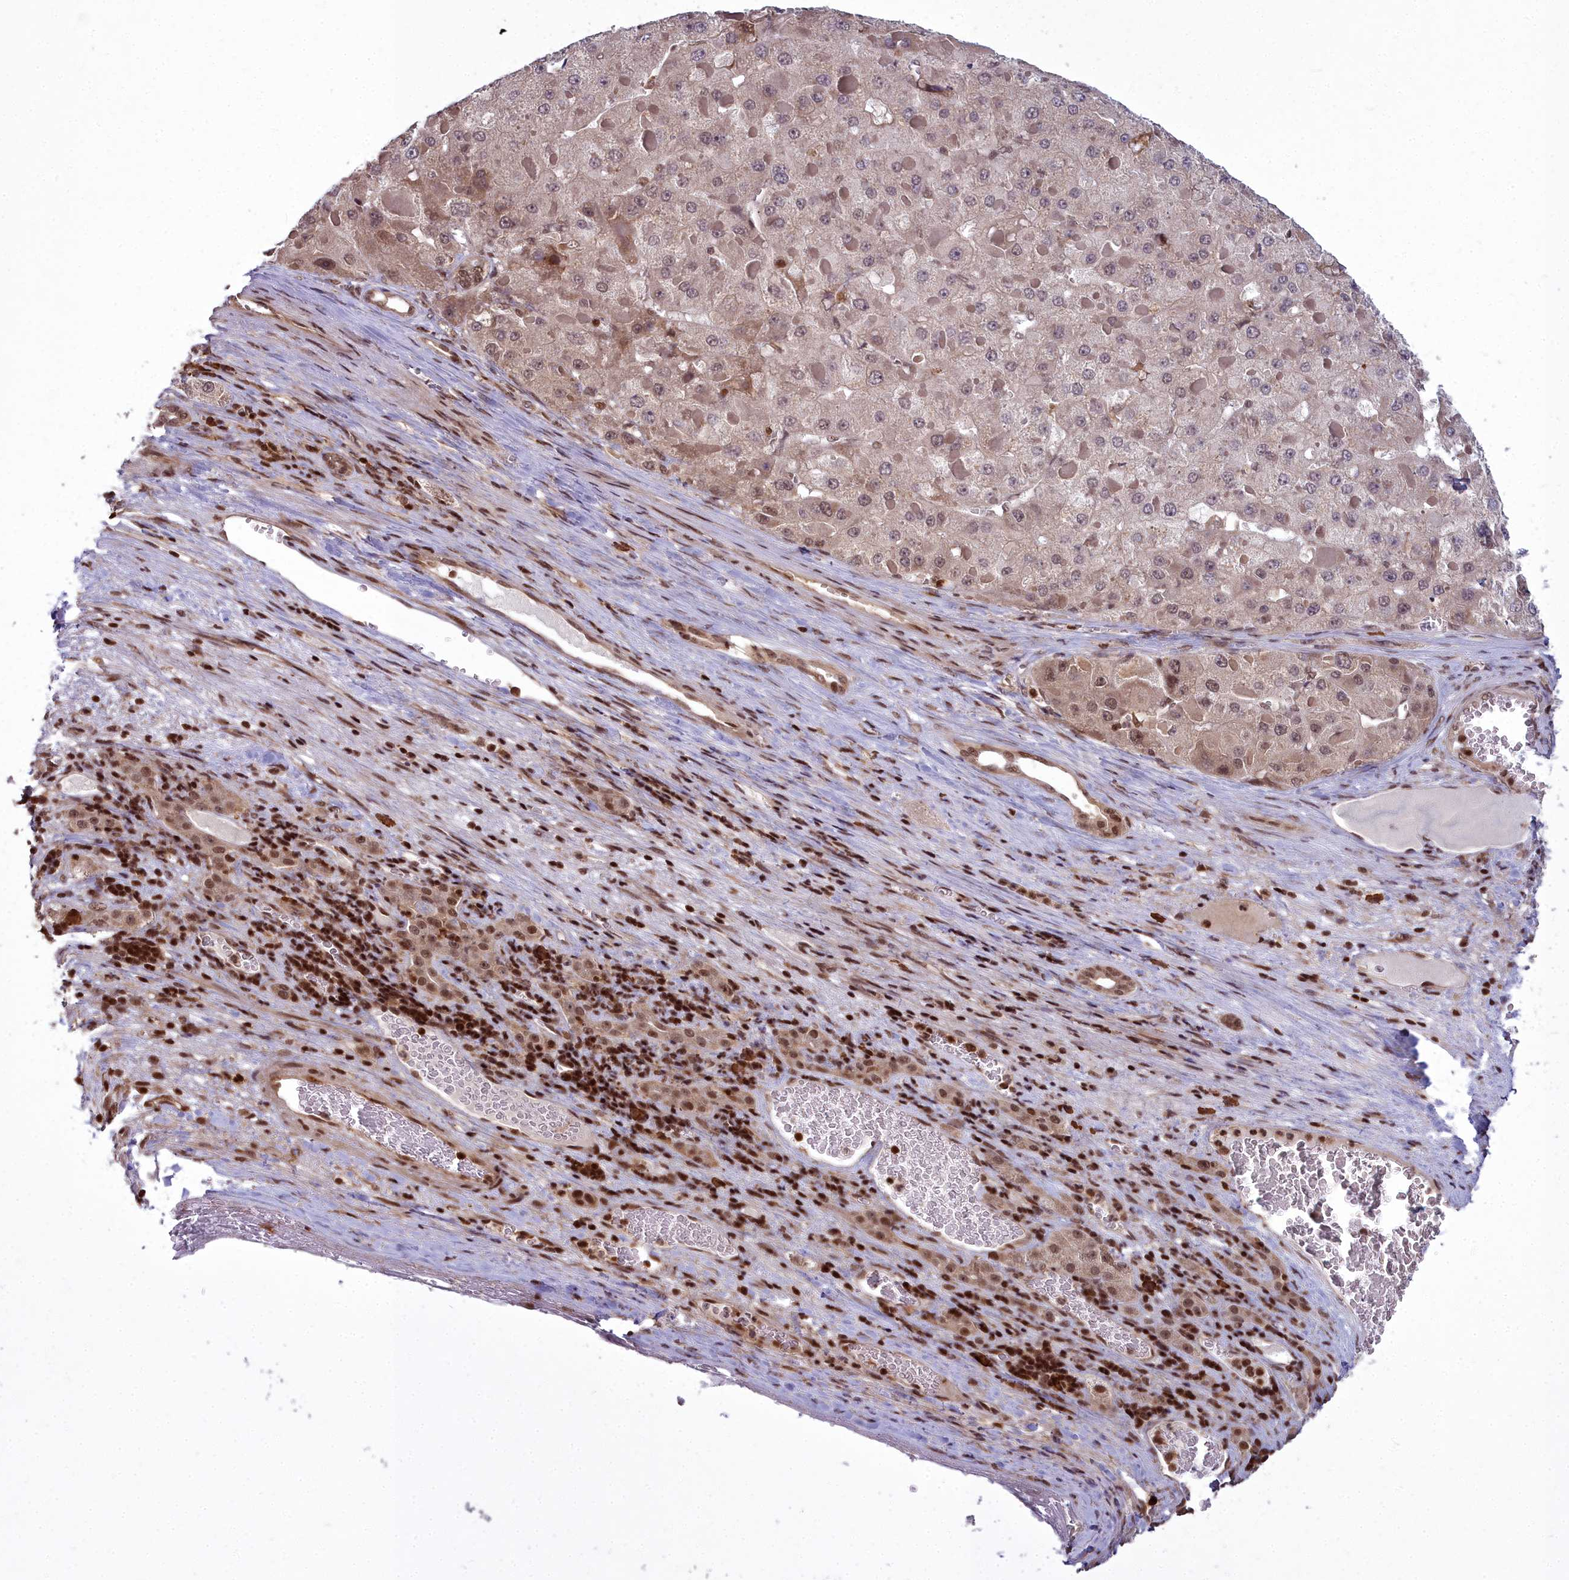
{"staining": {"intensity": "weak", "quantity": "25%-75%", "location": "nuclear"}, "tissue": "liver cancer", "cell_type": "Tumor cells", "image_type": "cancer", "snomed": [{"axis": "morphology", "description": "Carcinoma, Hepatocellular, NOS"}, {"axis": "topography", "description": "Liver"}], "caption": "There is low levels of weak nuclear positivity in tumor cells of liver cancer, as demonstrated by immunohistochemical staining (brown color).", "gene": "GMEB1", "patient": {"sex": "female", "age": 73}}